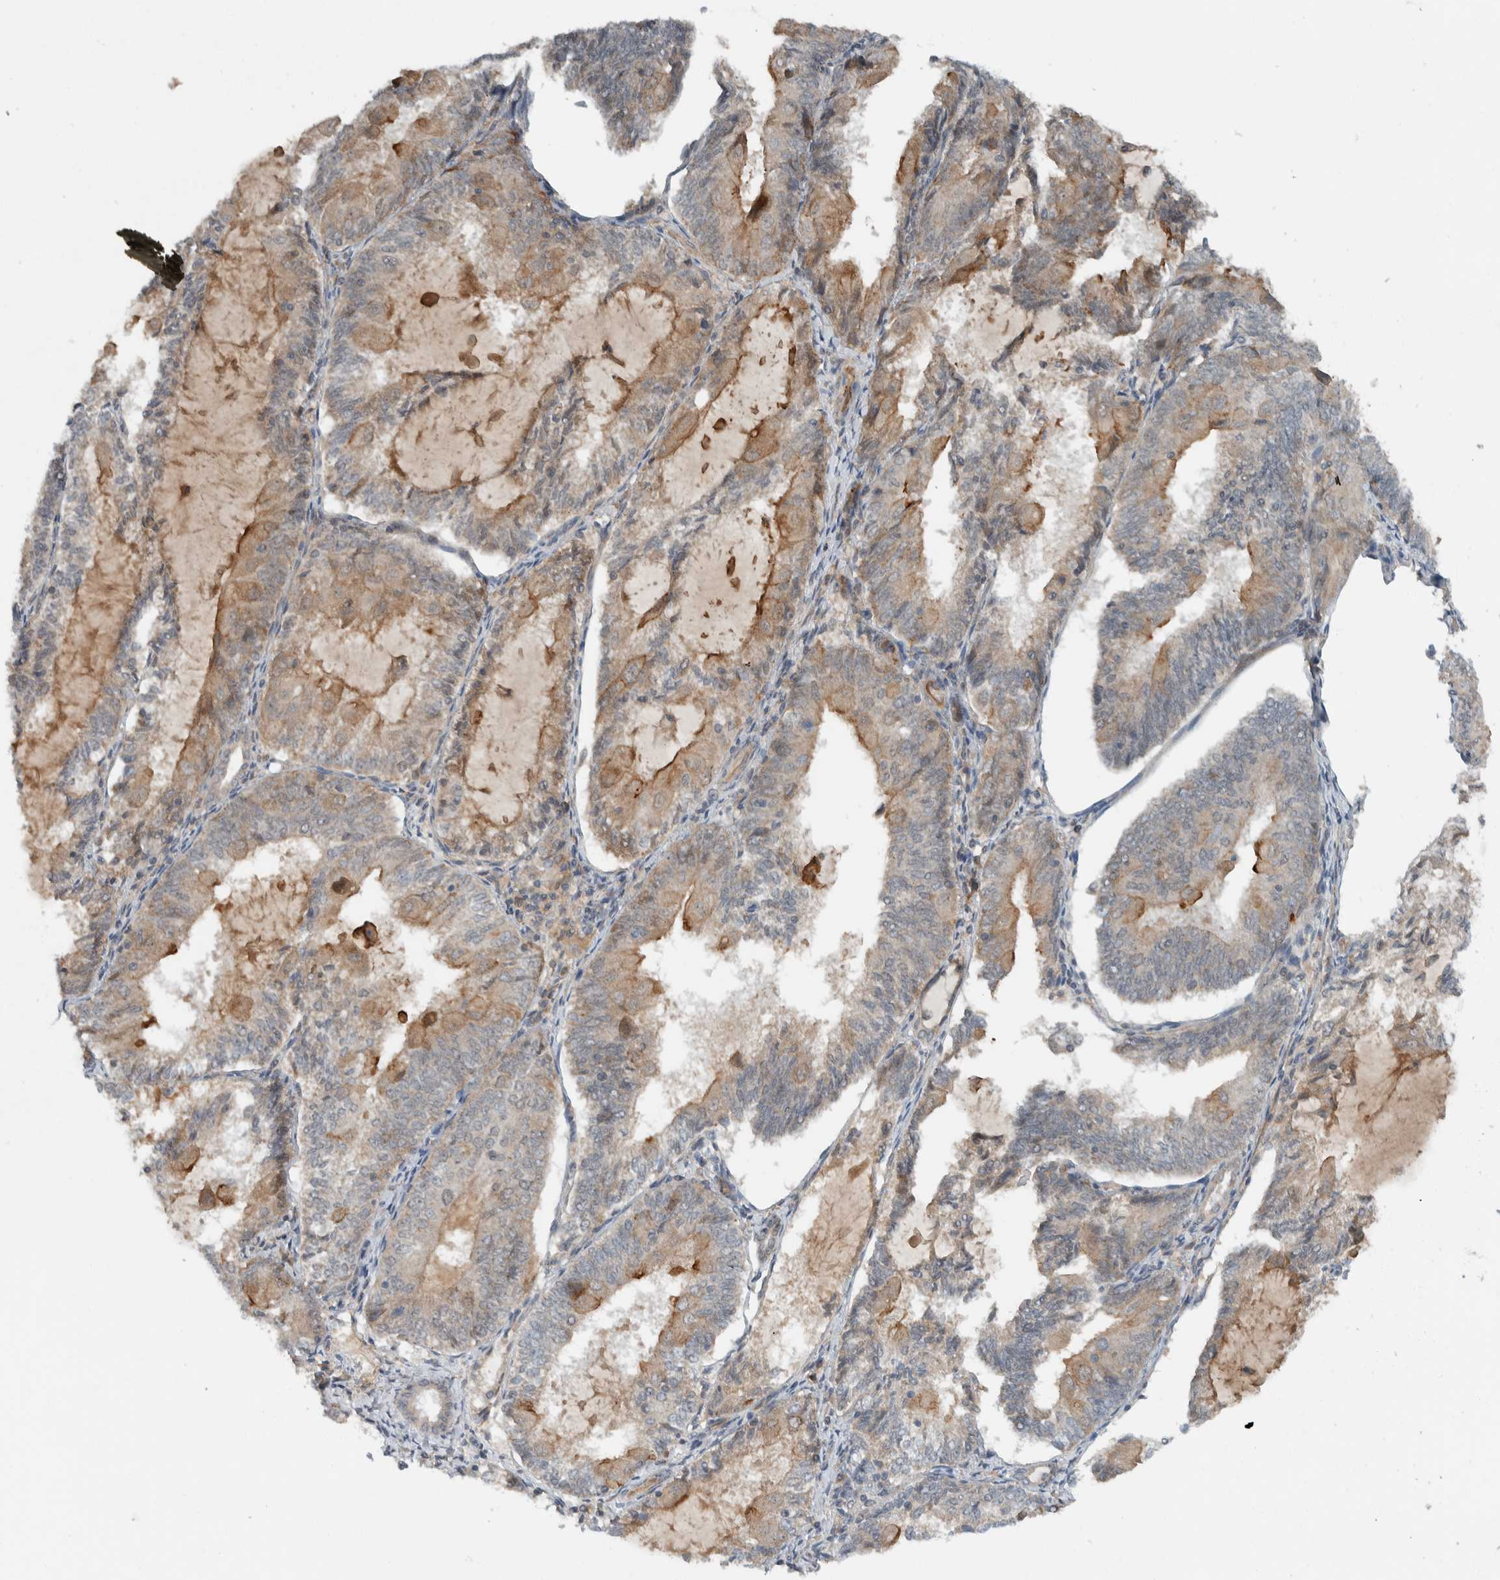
{"staining": {"intensity": "moderate", "quantity": "25%-75%", "location": "cytoplasmic/membranous"}, "tissue": "endometrial cancer", "cell_type": "Tumor cells", "image_type": "cancer", "snomed": [{"axis": "morphology", "description": "Adenocarcinoma, NOS"}, {"axis": "topography", "description": "Endometrium"}], "caption": "Moderate cytoplasmic/membranous positivity for a protein is identified in approximately 25%-75% of tumor cells of endometrial cancer (adenocarcinoma) using IHC.", "gene": "ARMC7", "patient": {"sex": "female", "age": 81}}